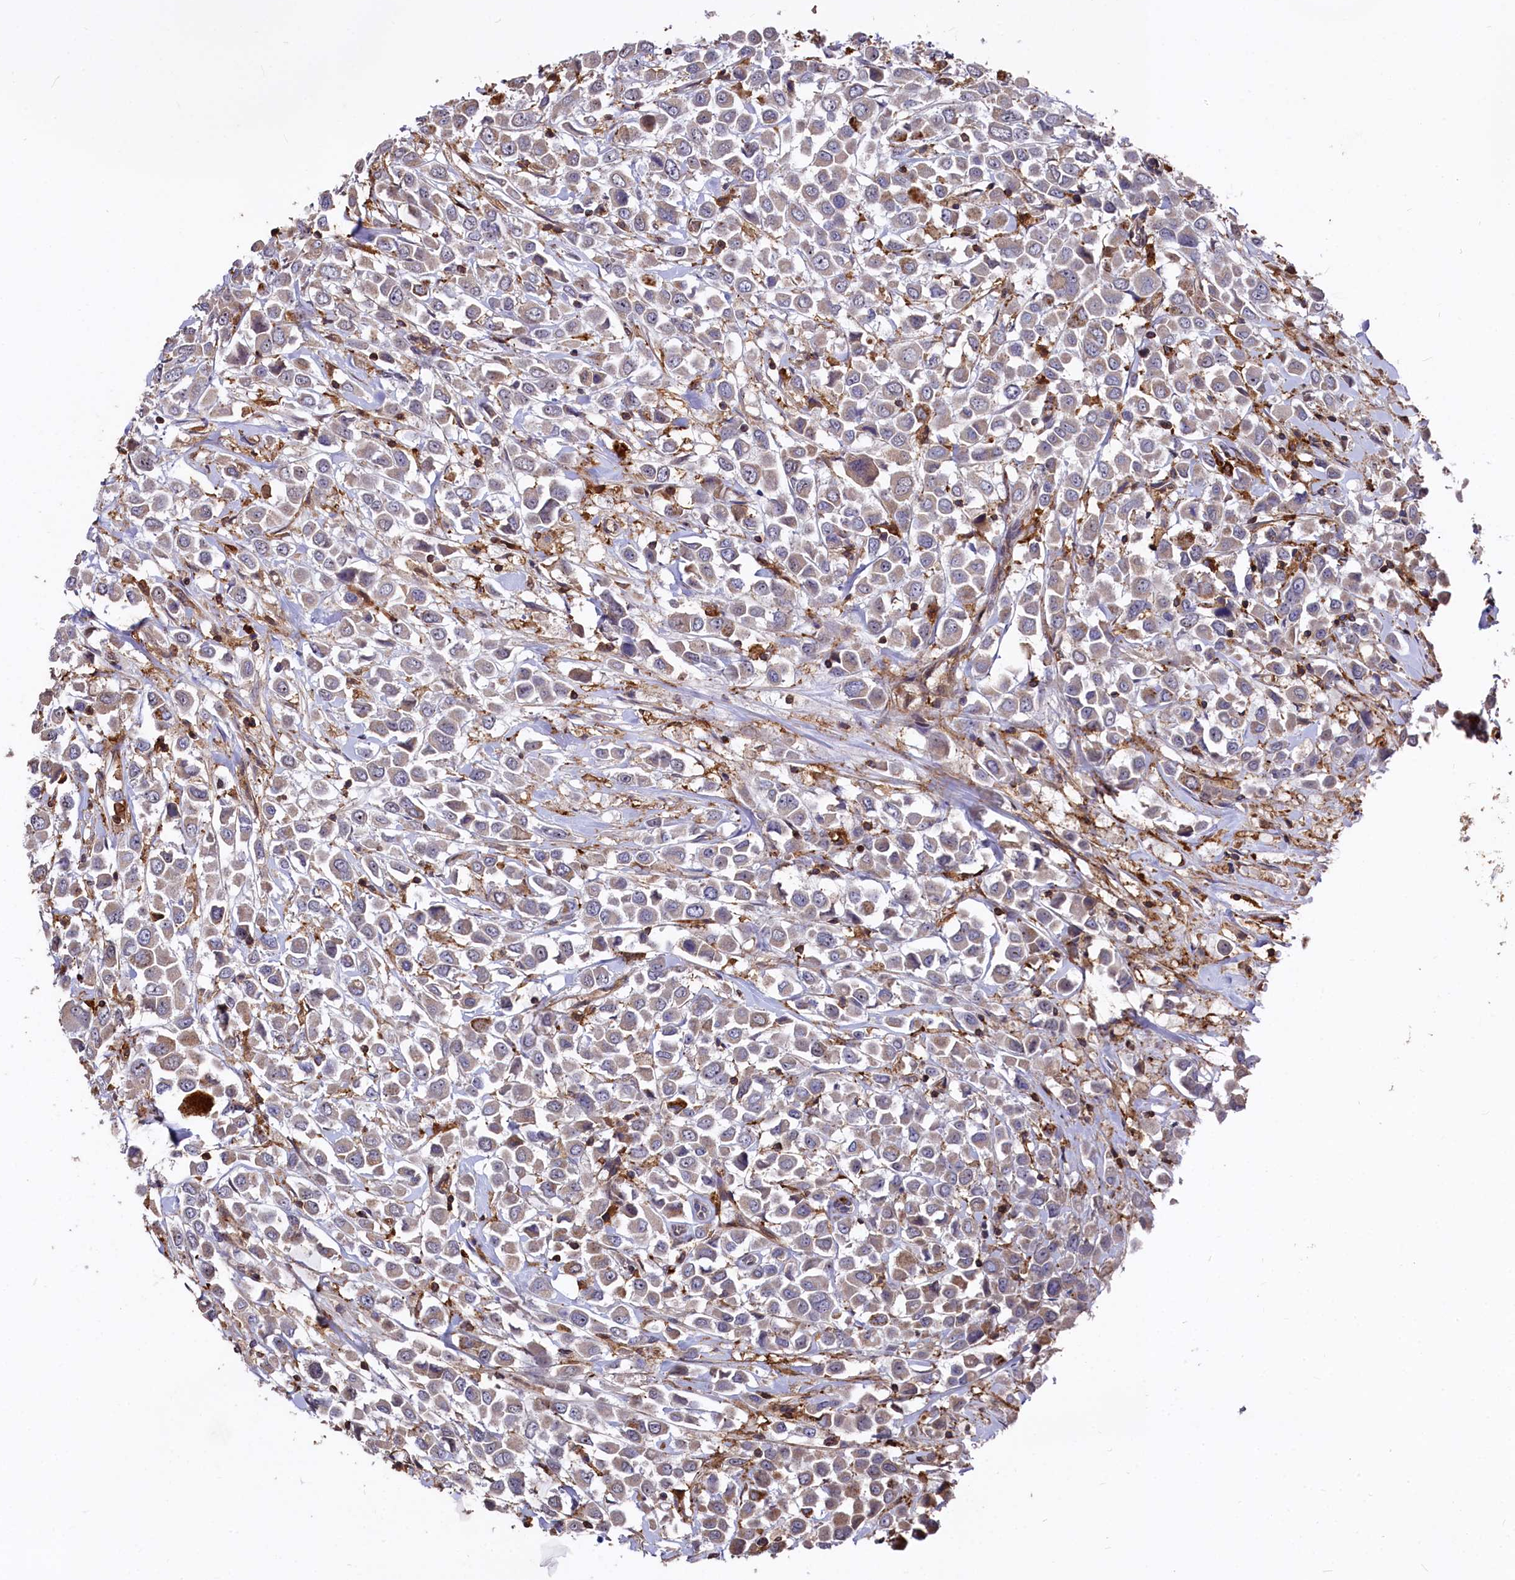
{"staining": {"intensity": "weak", "quantity": "25%-75%", "location": "cytoplasmic/membranous"}, "tissue": "breast cancer", "cell_type": "Tumor cells", "image_type": "cancer", "snomed": [{"axis": "morphology", "description": "Duct carcinoma"}, {"axis": "topography", "description": "Breast"}], "caption": "Breast cancer stained with a brown dye demonstrates weak cytoplasmic/membranous positive staining in about 25%-75% of tumor cells.", "gene": "PLEKHO2", "patient": {"sex": "female", "age": 61}}